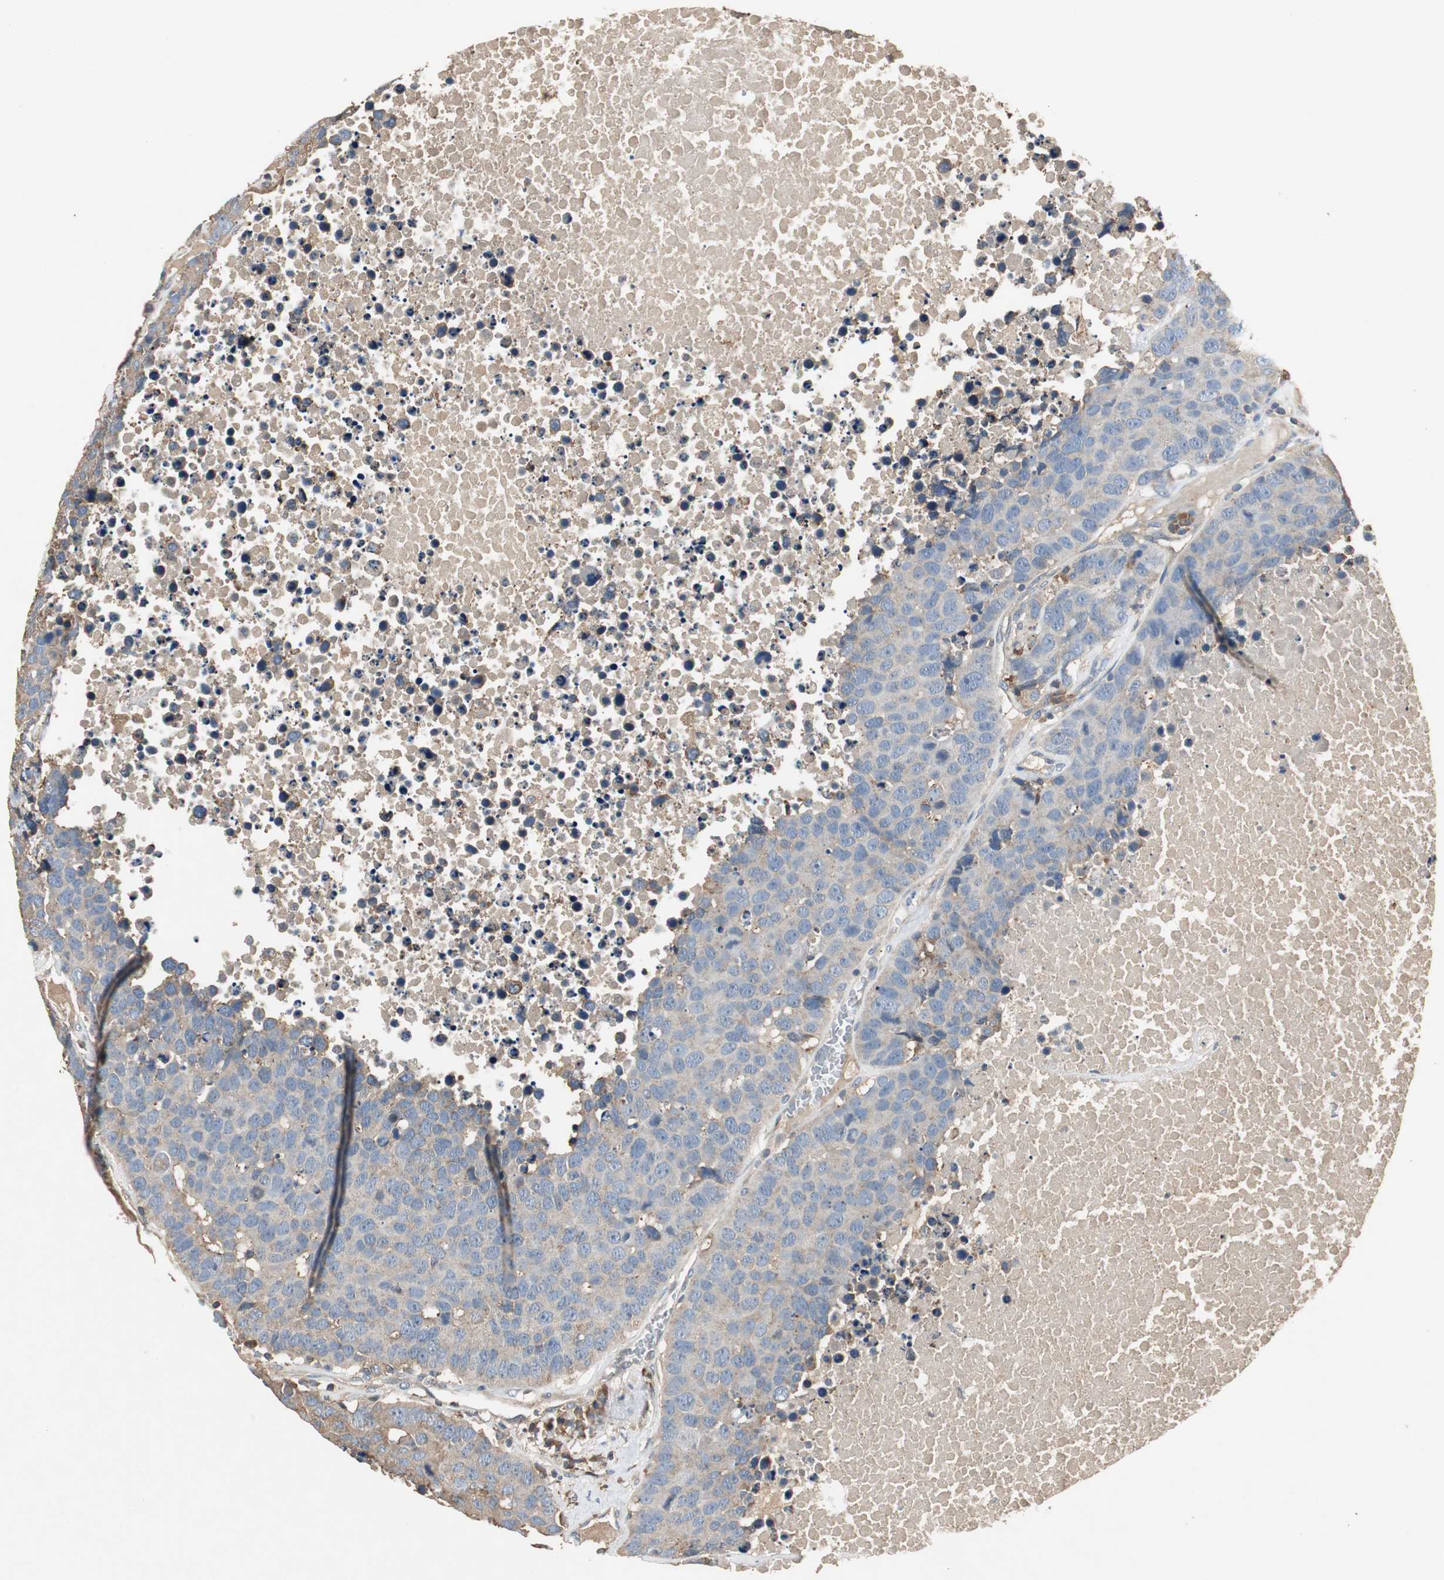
{"staining": {"intensity": "weak", "quantity": "<25%", "location": "cytoplasmic/membranous"}, "tissue": "carcinoid", "cell_type": "Tumor cells", "image_type": "cancer", "snomed": [{"axis": "morphology", "description": "Carcinoid, malignant, NOS"}, {"axis": "topography", "description": "Lung"}], "caption": "An immunohistochemistry micrograph of carcinoid is shown. There is no staining in tumor cells of carcinoid. (DAB immunohistochemistry, high magnification).", "gene": "TNFRSF14", "patient": {"sex": "male", "age": 60}}